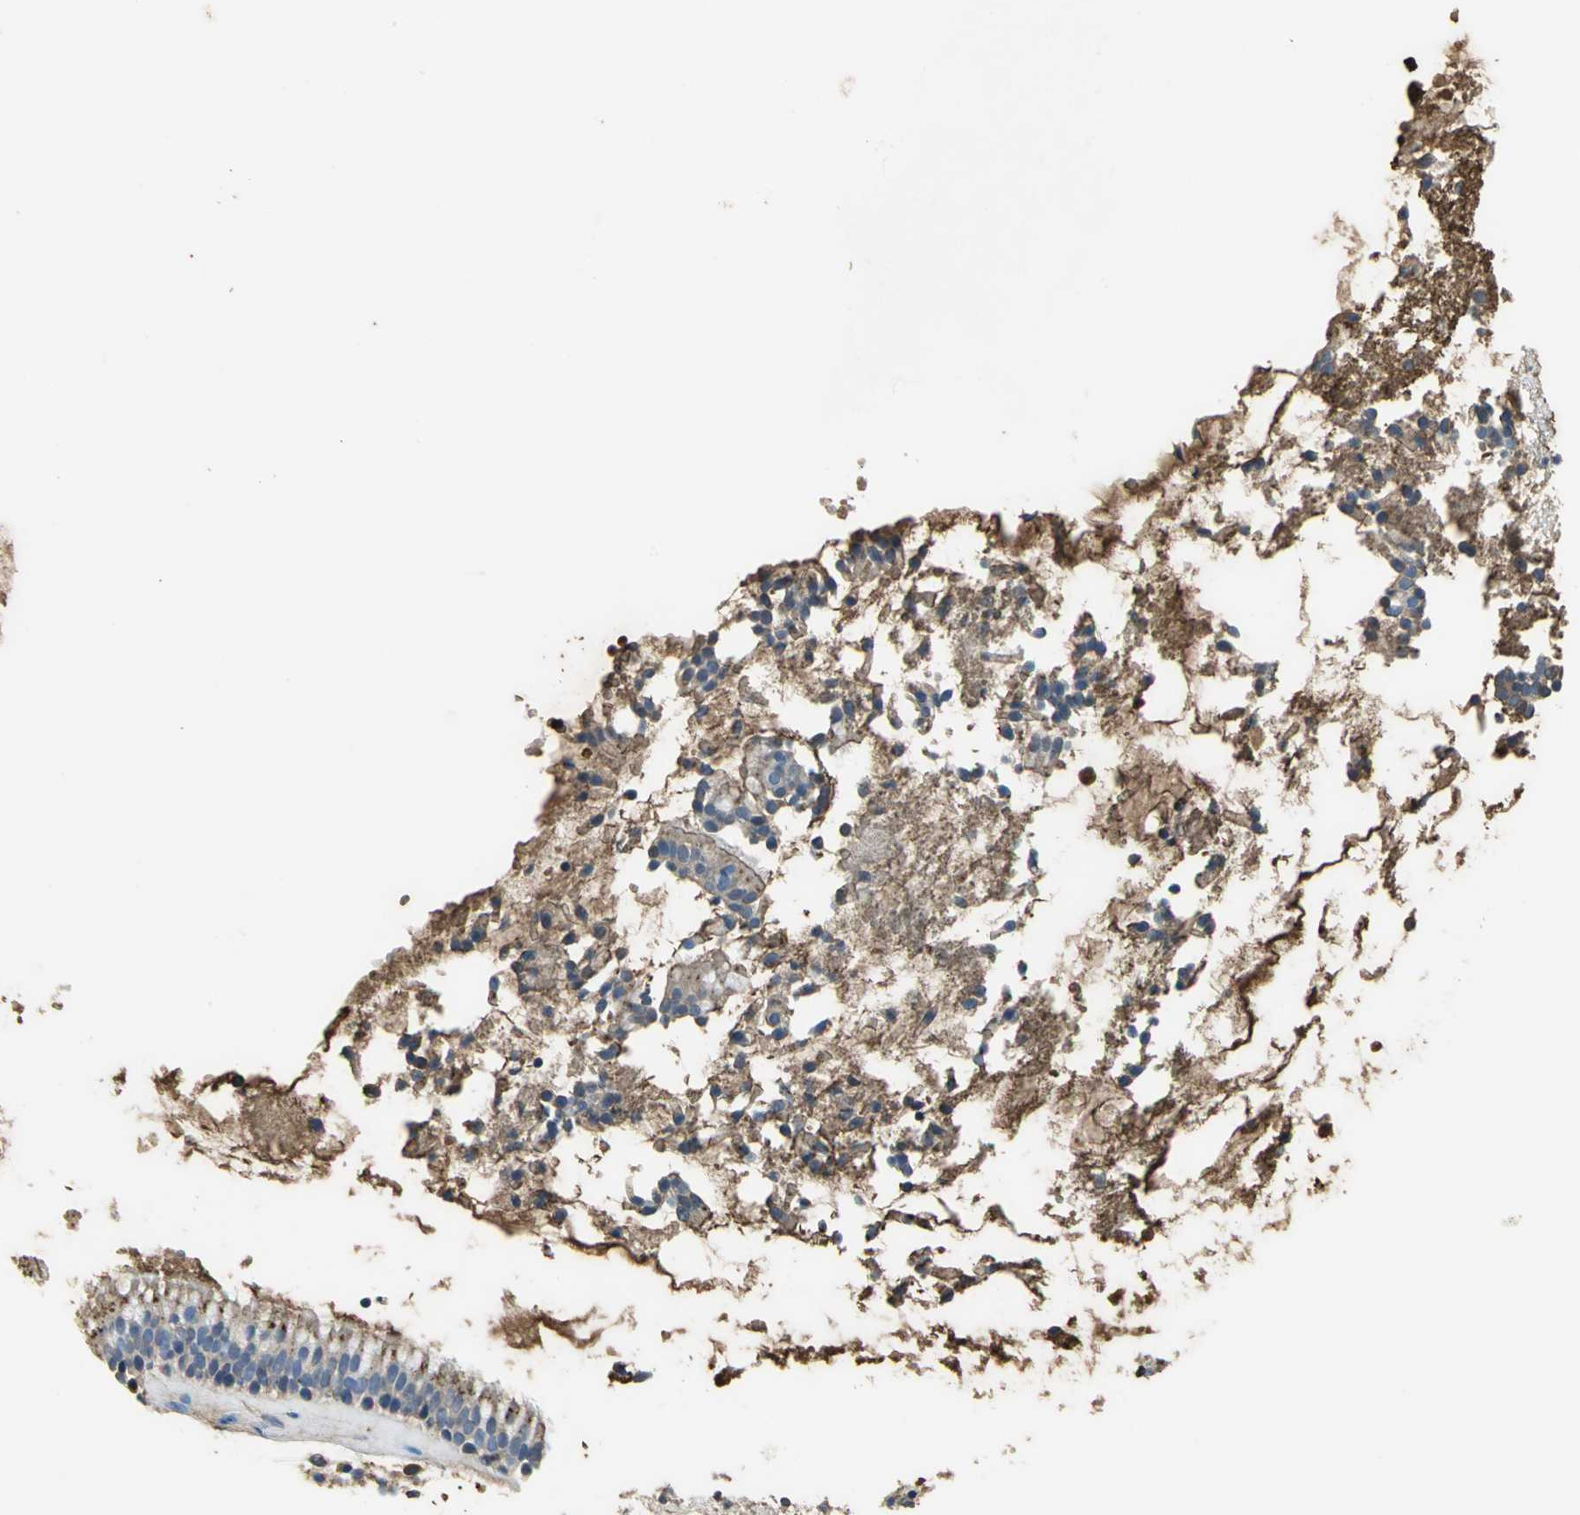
{"staining": {"intensity": "moderate", "quantity": ">75%", "location": "cytoplasmic/membranous"}, "tissue": "nasopharynx", "cell_type": "Respiratory epithelial cells", "image_type": "normal", "snomed": [{"axis": "morphology", "description": "Normal tissue, NOS"}, {"axis": "topography", "description": "Nasopharynx"}], "caption": "Protein expression analysis of unremarkable nasopharynx demonstrates moderate cytoplasmic/membranous positivity in about >75% of respiratory epithelial cells. Immunohistochemistry (ihc) stains the protein in brown and the nuclei are stained blue.", "gene": "TREM1", "patient": {"sex": "male", "age": 21}}